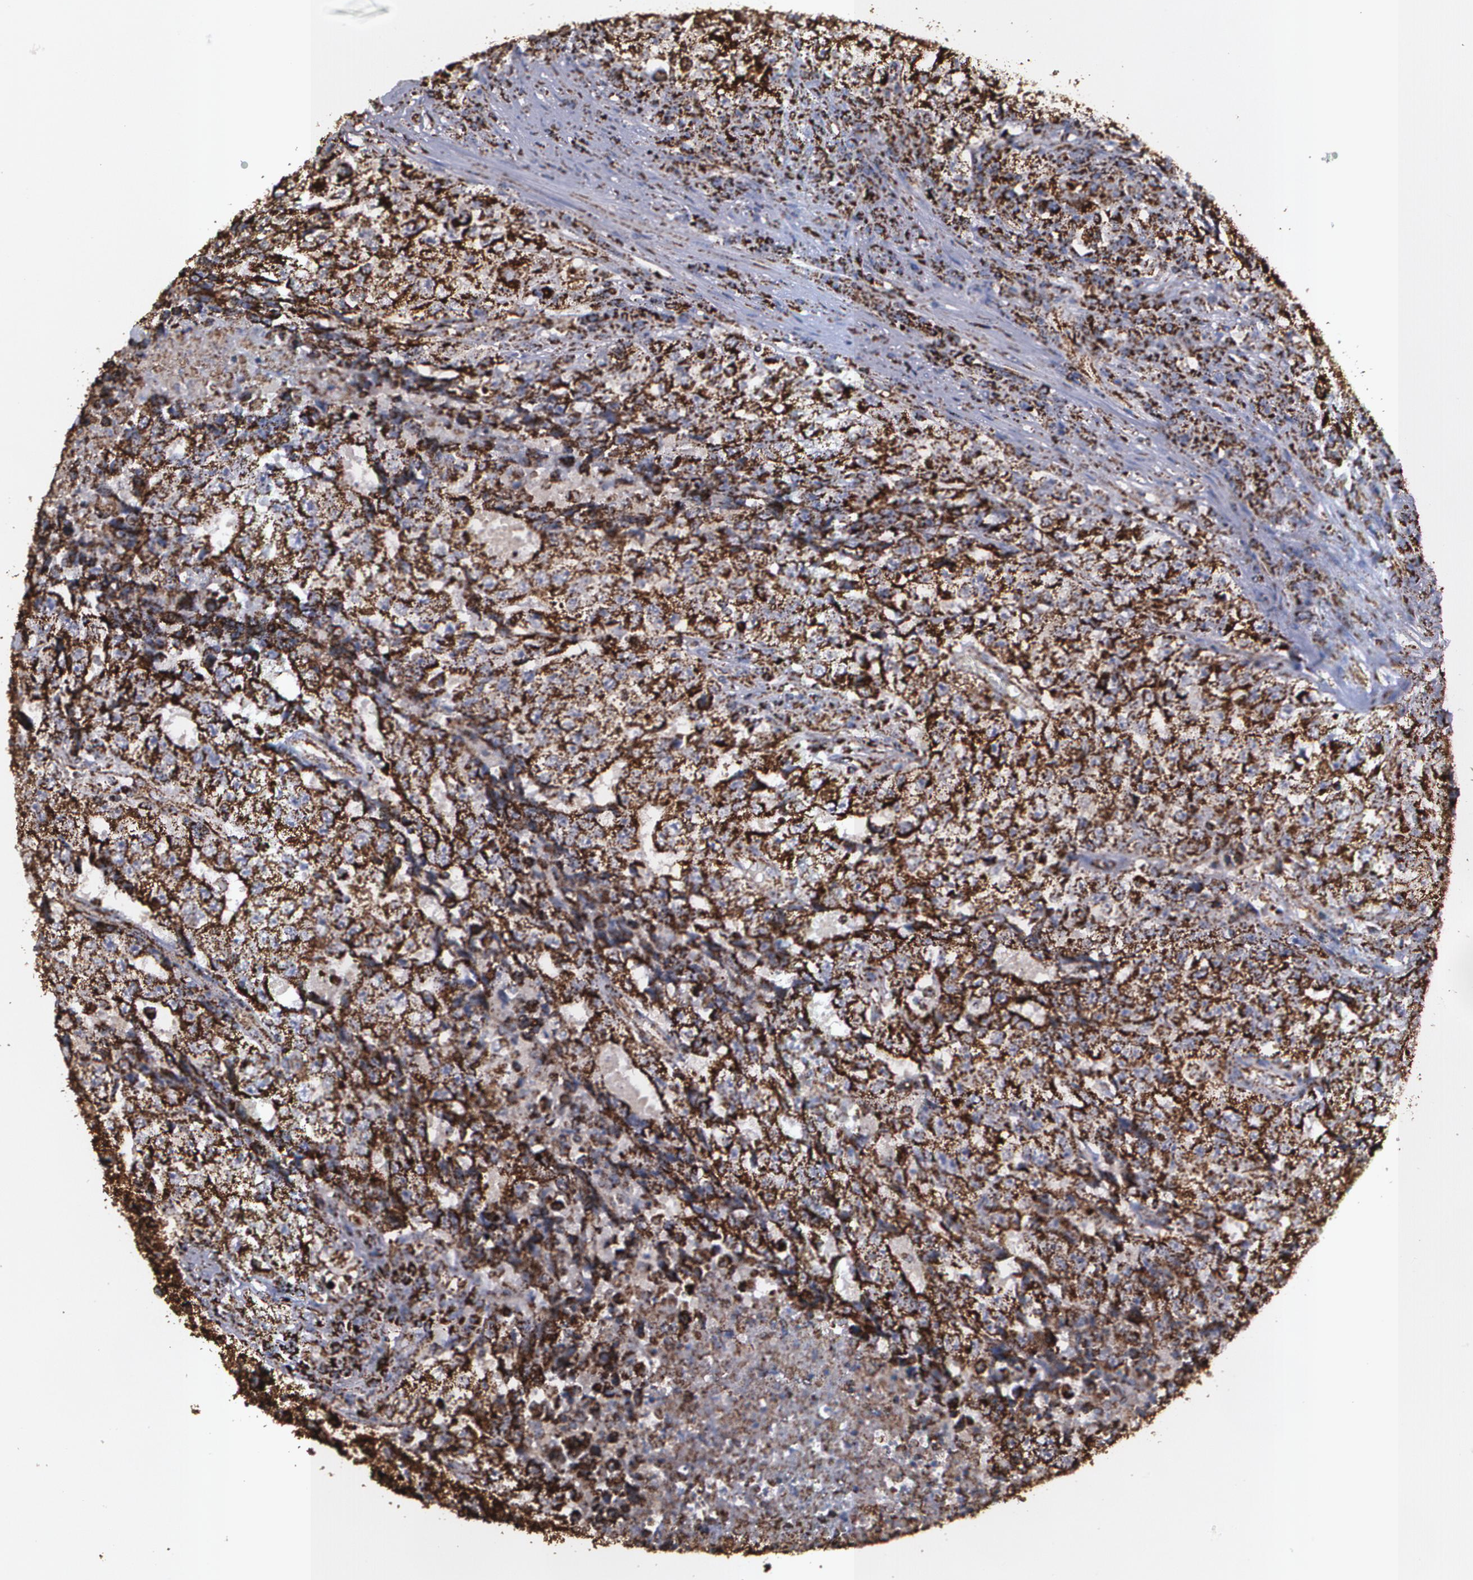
{"staining": {"intensity": "strong", "quantity": ">75%", "location": "cytoplasmic/membranous"}, "tissue": "testis cancer", "cell_type": "Tumor cells", "image_type": "cancer", "snomed": [{"axis": "morphology", "description": "Necrosis, NOS"}, {"axis": "morphology", "description": "Carcinoma, Embryonal, NOS"}, {"axis": "topography", "description": "Testis"}], "caption": "Testis embryonal carcinoma stained for a protein (brown) shows strong cytoplasmic/membranous positive staining in approximately >75% of tumor cells.", "gene": "HSPD1", "patient": {"sex": "male", "age": 19}}